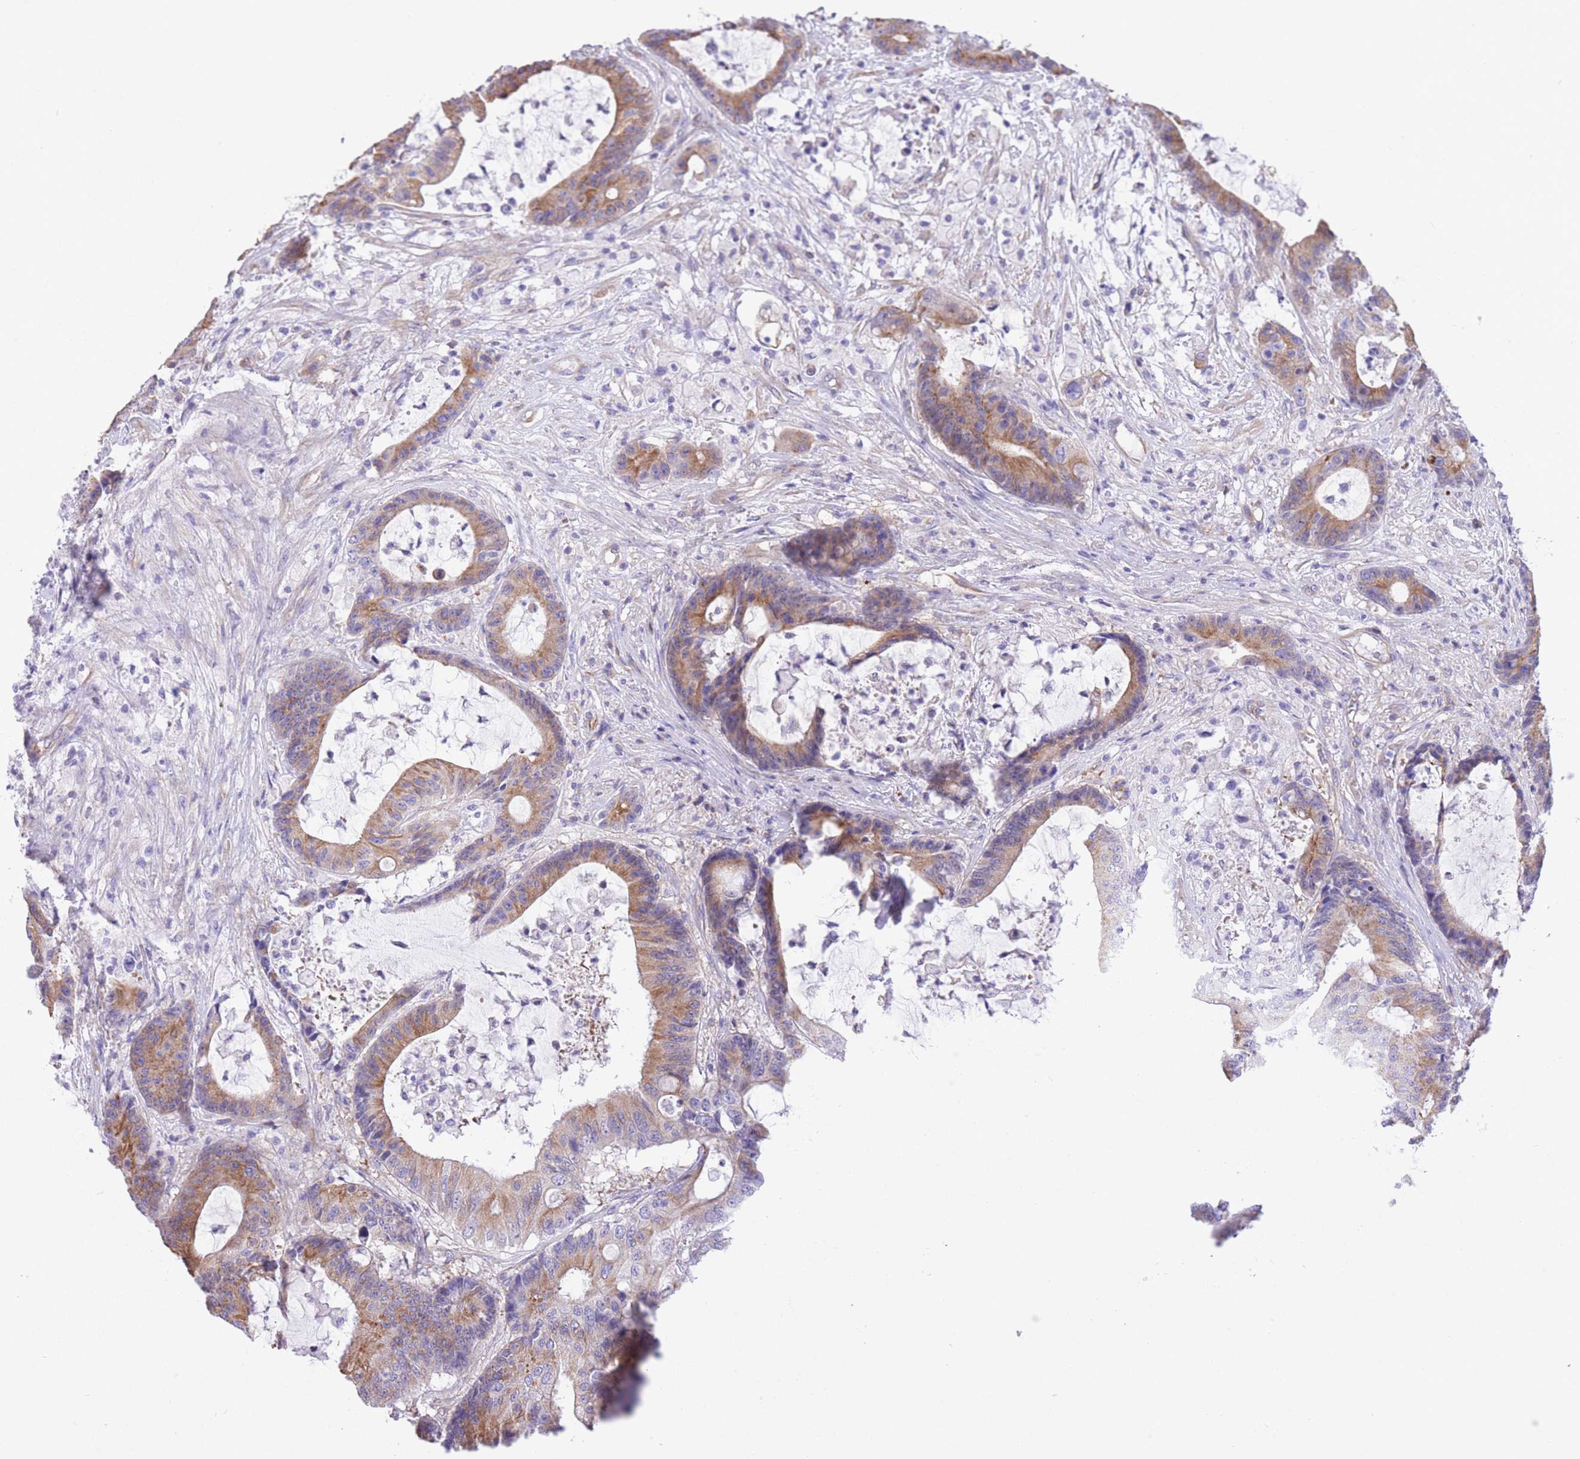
{"staining": {"intensity": "moderate", "quantity": "25%-75%", "location": "cytoplasmic/membranous"}, "tissue": "colorectal cancer", "cell_type": "Tumor cells", "image_type": "cancer", "snomed": [{"axis": "morphology", "description": "Adenocarcinoma, NOS"}, {"axis": "topography", "description": "Colon"}], "caption": "Colorectal cancer tissue shows moderate cytoplasmic/membranous staining in about 25%-75% of tumor cells, visualized by immunohistochemistry. Immunohistochemistry stains the protein of interest in brown and the nuclei are stained blue.", "gene": "RHOU", "patient": {"sex": "female", "age": 84}}